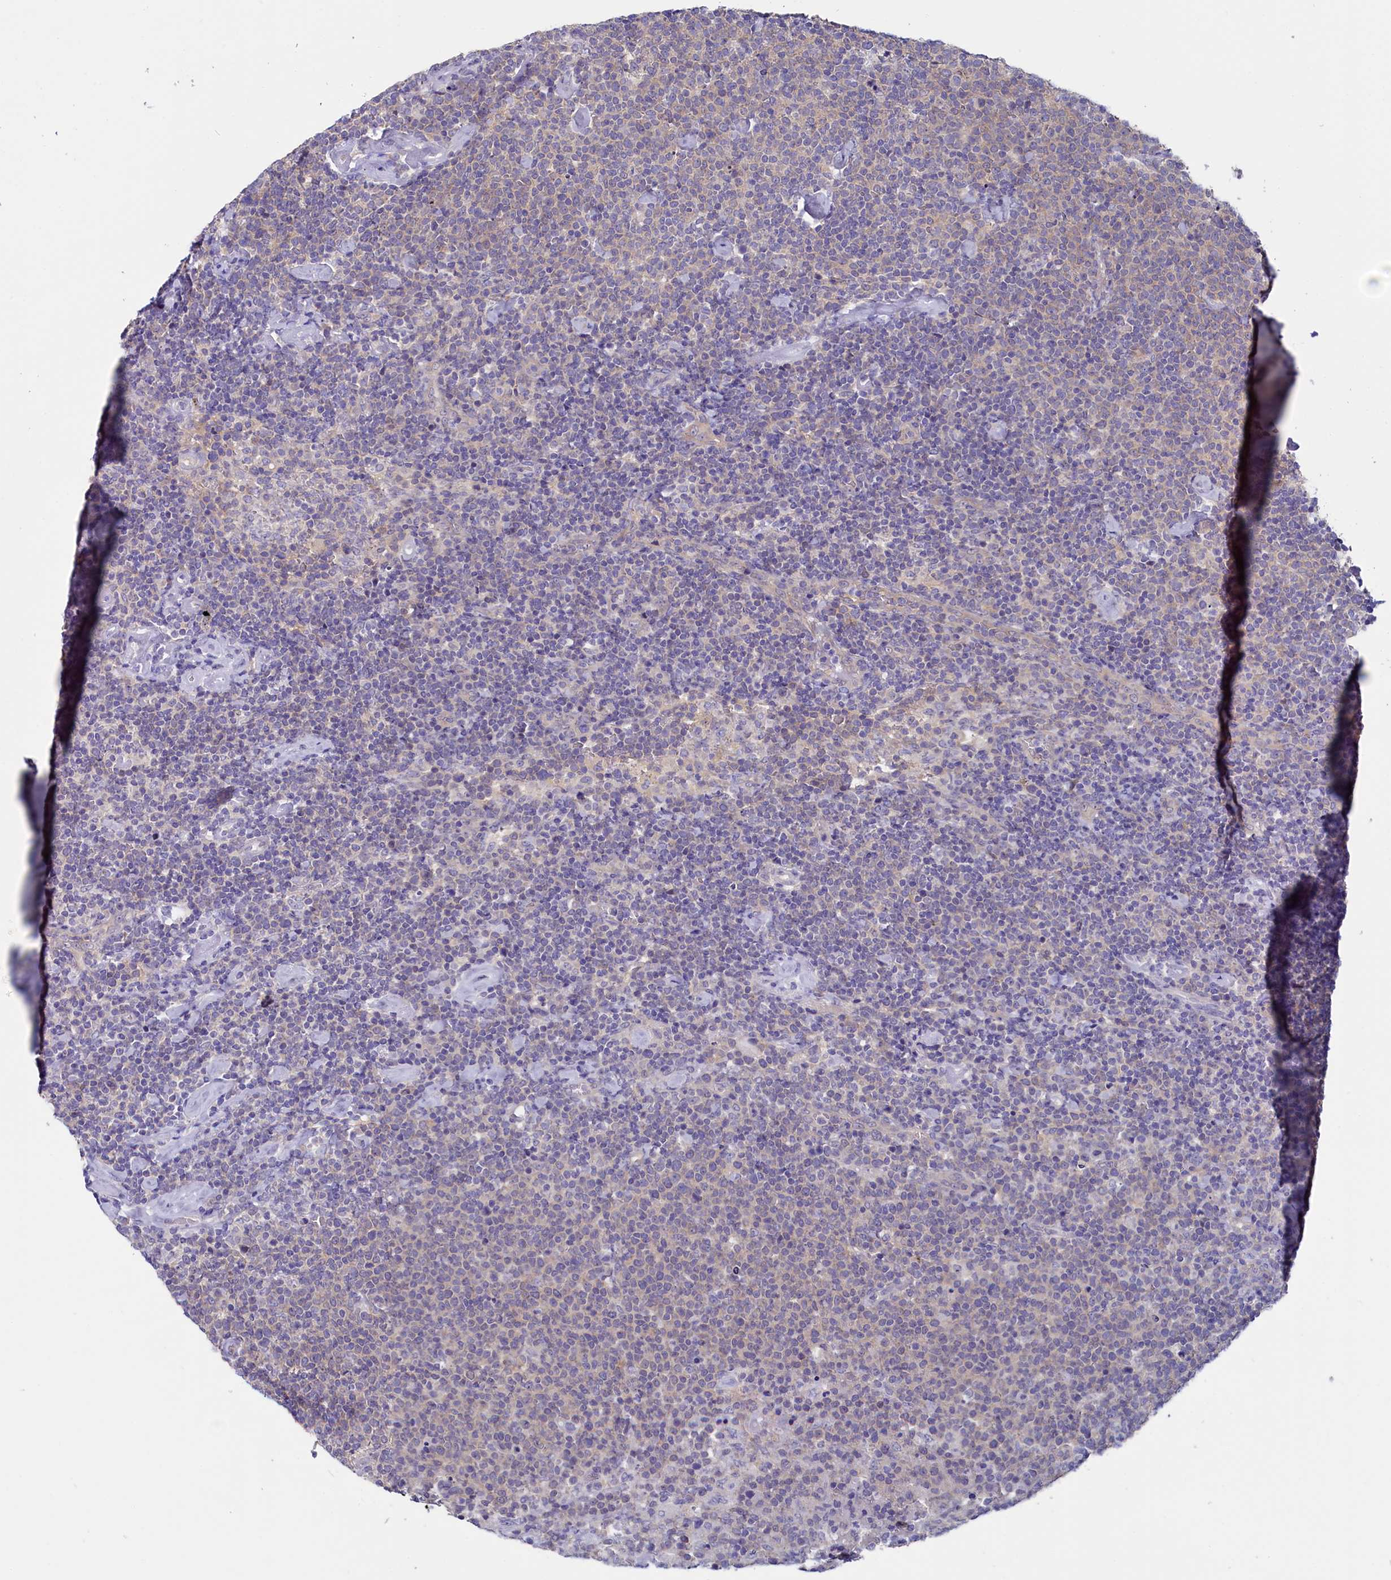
{"staining": {"intensity": "negative", "quantity": "none", "location": "none"}, "tissue": "lymphoma", "cell_type": "Tumor cells", "image_type": "cancer", "snomed": [{"axis": "morphology", "description": "Malignant lymphoma, non-Hodgkin's type, High grade"}, {"axis": "topography", "description": "Lymph node"}], "caption": "Human lymphoma stained for a protein using immunohistochemistry (IHC) shows no positivity in tumor cells.", "gene": "CIAPIN1", "patient": {"sex": "male", "age": 61}}